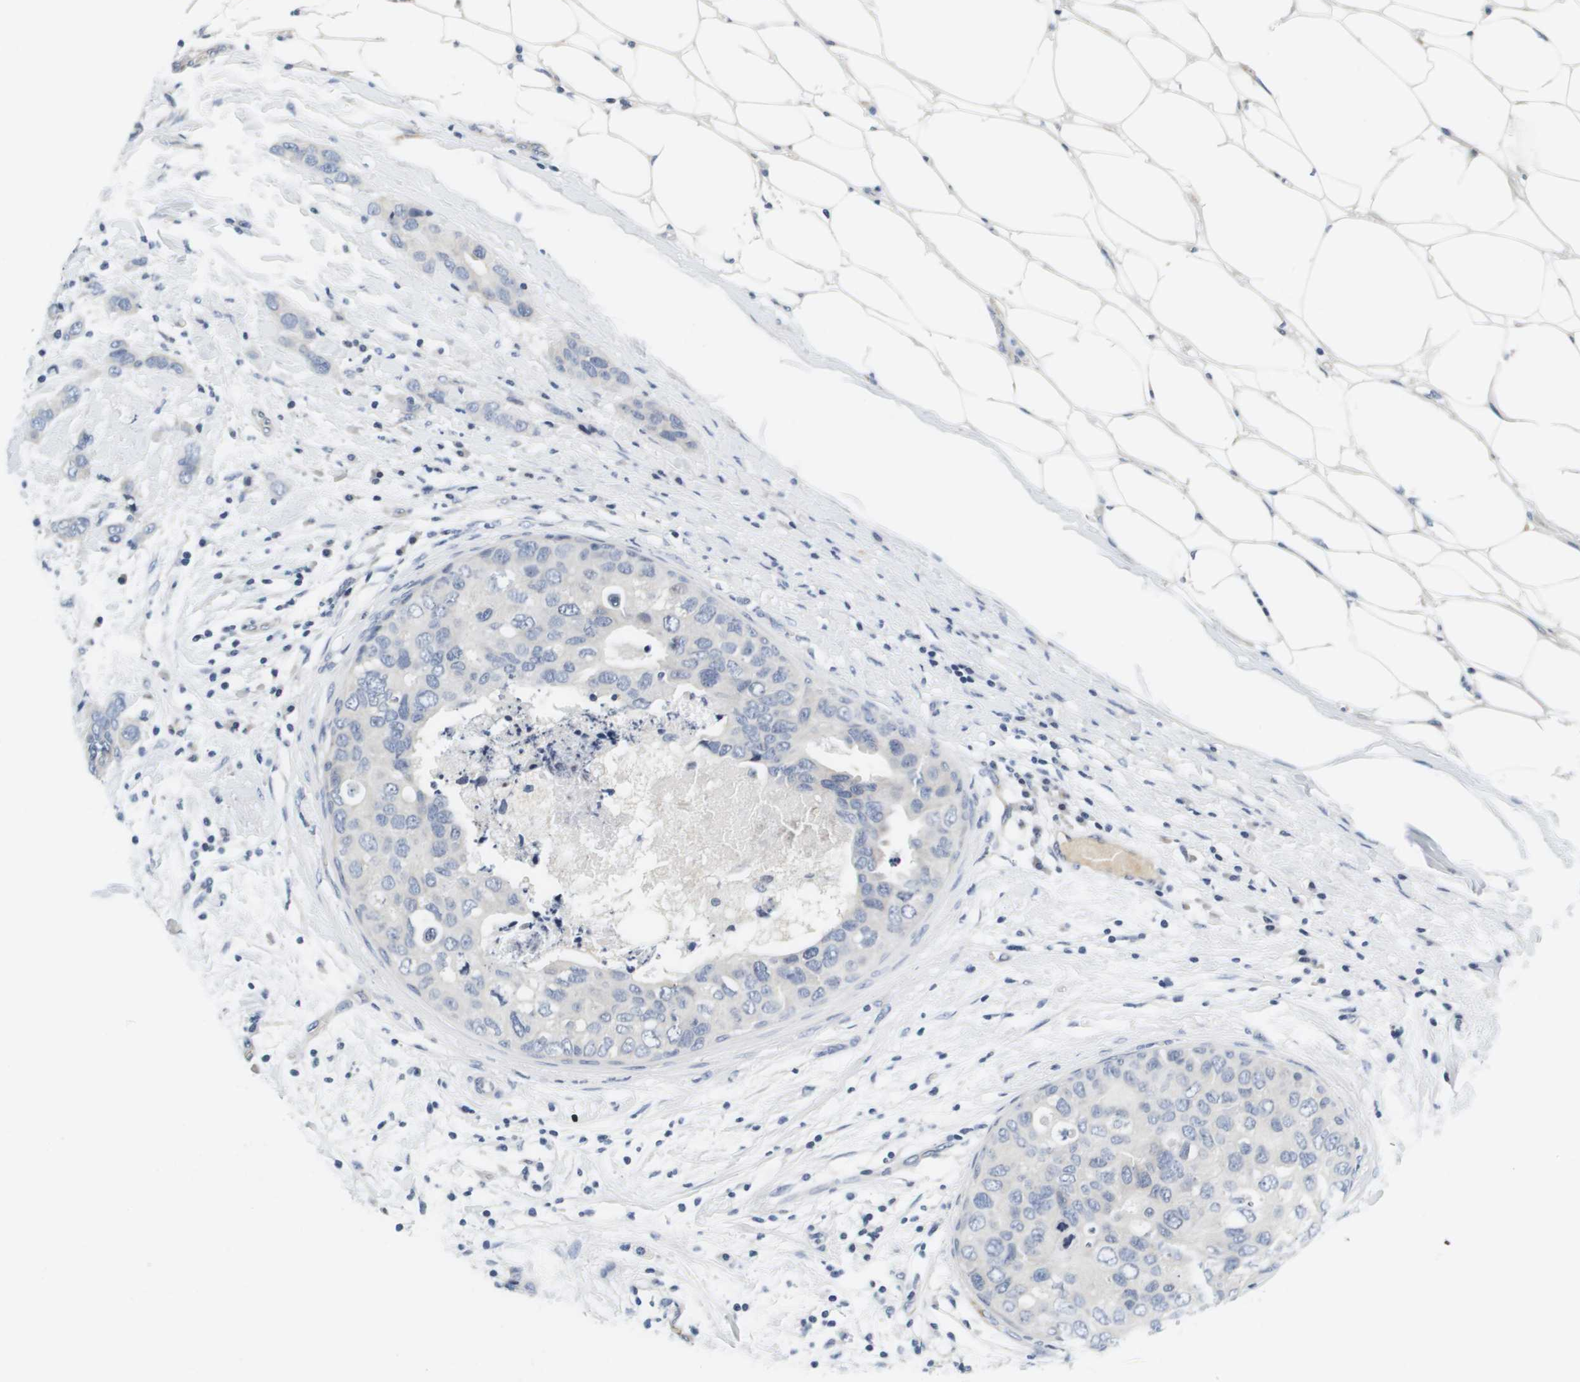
{"staining": {"intensity": "negative", "quantity": "none", "location": "none"}, "tissue": "breast cancer", "cell_type": "Tumor cells", "image_type": "cancer", "snomed": [{"axis": "morphology", "description": "Duct carcinoma"}, {"axis": "topography", "description": "Breast"}], "caption": "Tumor cells show no significant staining in infiltrating ductal carcinoma (breast).", "gene": "KCNJ5", "patient": {"sex": "female", "age": 50}}